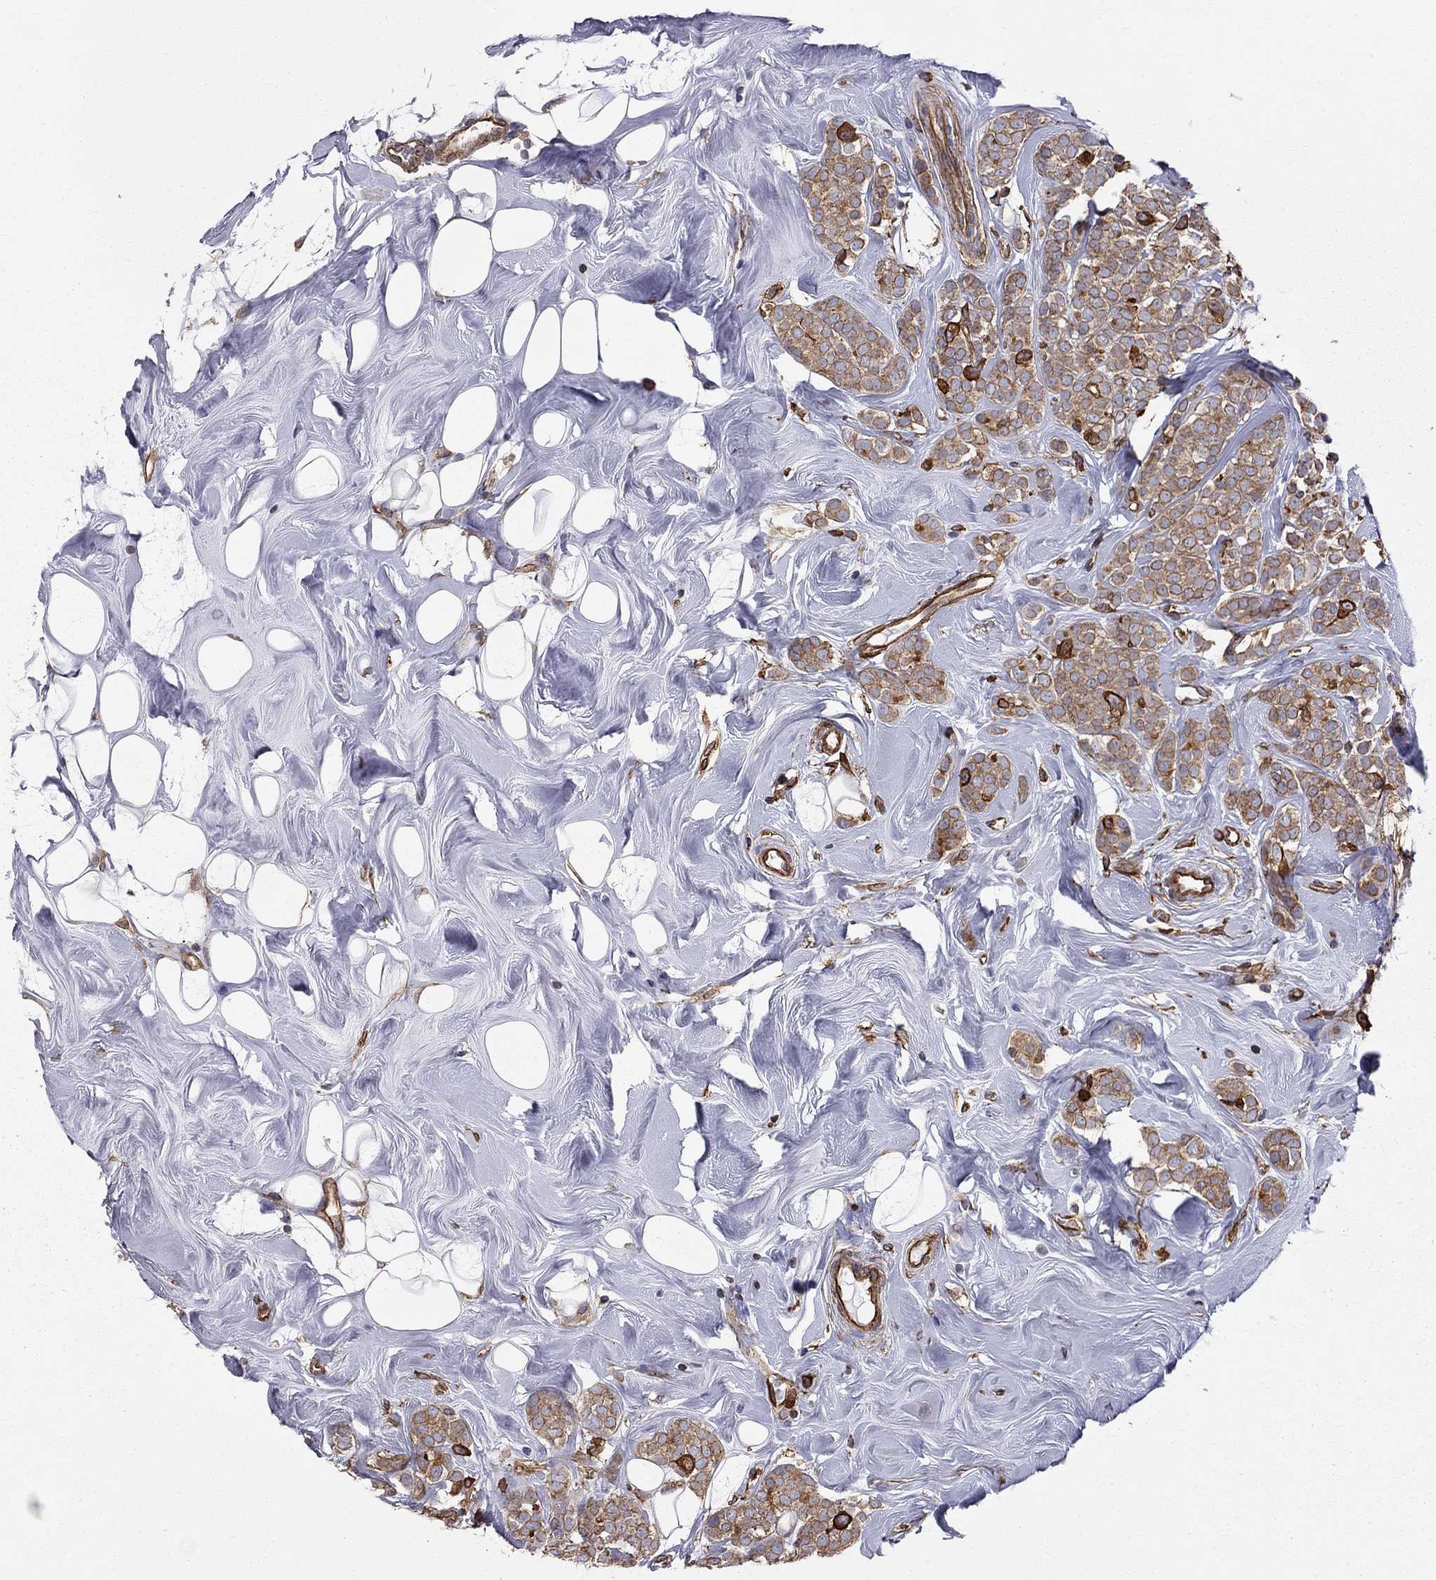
{"staining": {"intensity": "moderate", "quantity": ">75%", "location": "cytoplasmic/membranous"}, "tissue": "breast cancer", "cell_type": "Tumor cells", "image_type": "cancer", "snomed": [{"axis": "morphology", "description": "Lobular carcinoma"}, {"axis": "topography", "description": "Breast"}], "caption": "DAB (3,3'-diaminobenzidine) immunohistochemical staining of breast lobular carcinoma reveals moderate cytoplasmic/membranous protein positivity in about >75% of tumor cells.", "gene": "BICDL2", "patient": {"sex": "female", "age": 49}}